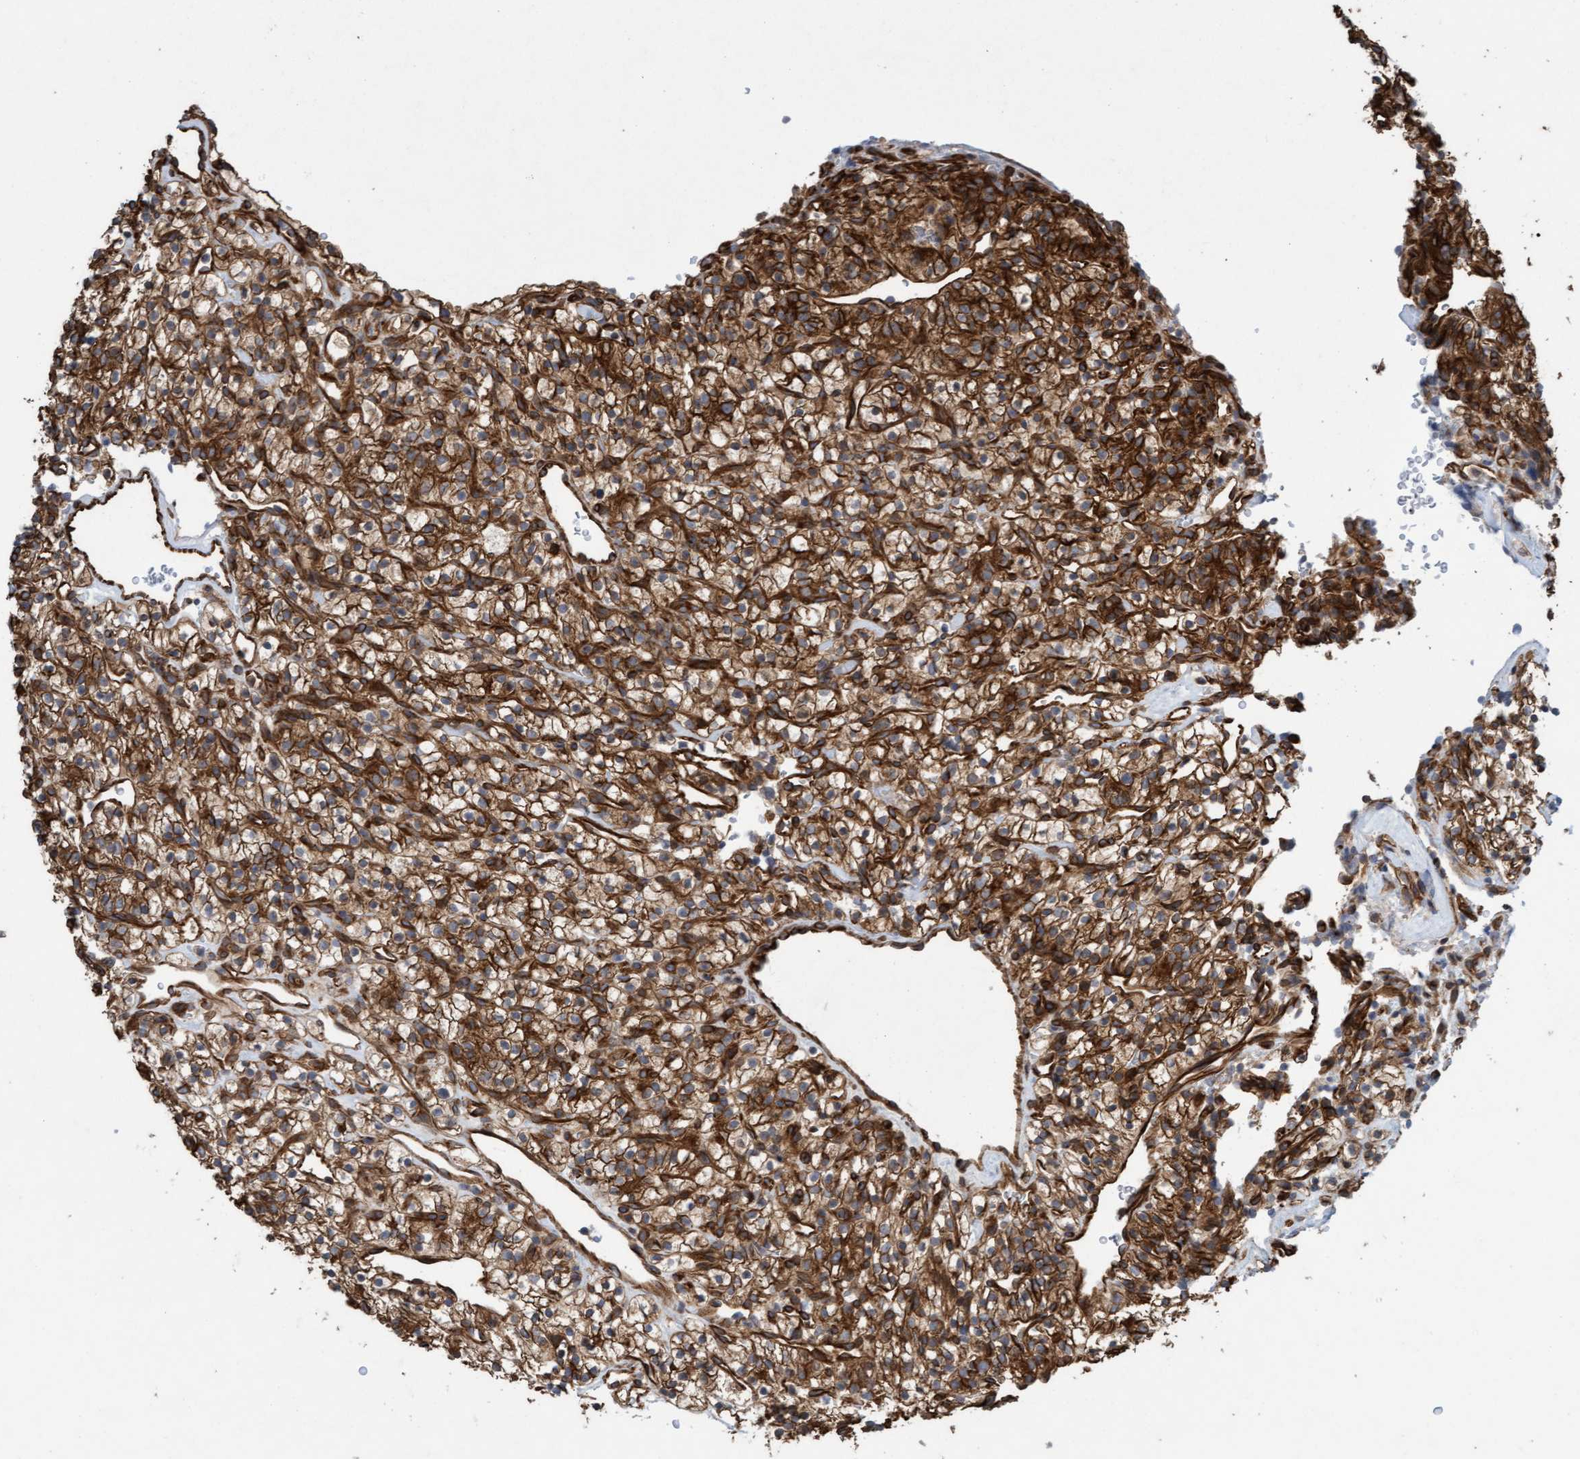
{"staining": {"intensity": "moderate", "quantity": ">75%", "location": "cytoplasmic/membranous"}, "tissue": "renal cancer", "cell_type": "Tumor cells", "image_type": "cancer", "snomed": [{"axis": "morphology", "description": "Adenocarcinoma, NOS"}, {"axis": "topography", "description": "Kidney"}], "caption": "DAB (3,3'-diaminobenzidine) immunohistochemical staining of renal cancer displays moderate cytoplasmic/membranous protein positivity in approximately >75% of tumor cells.", "gene": "CDC42EP4", "patient": {"sex": "female", "age": 57}}